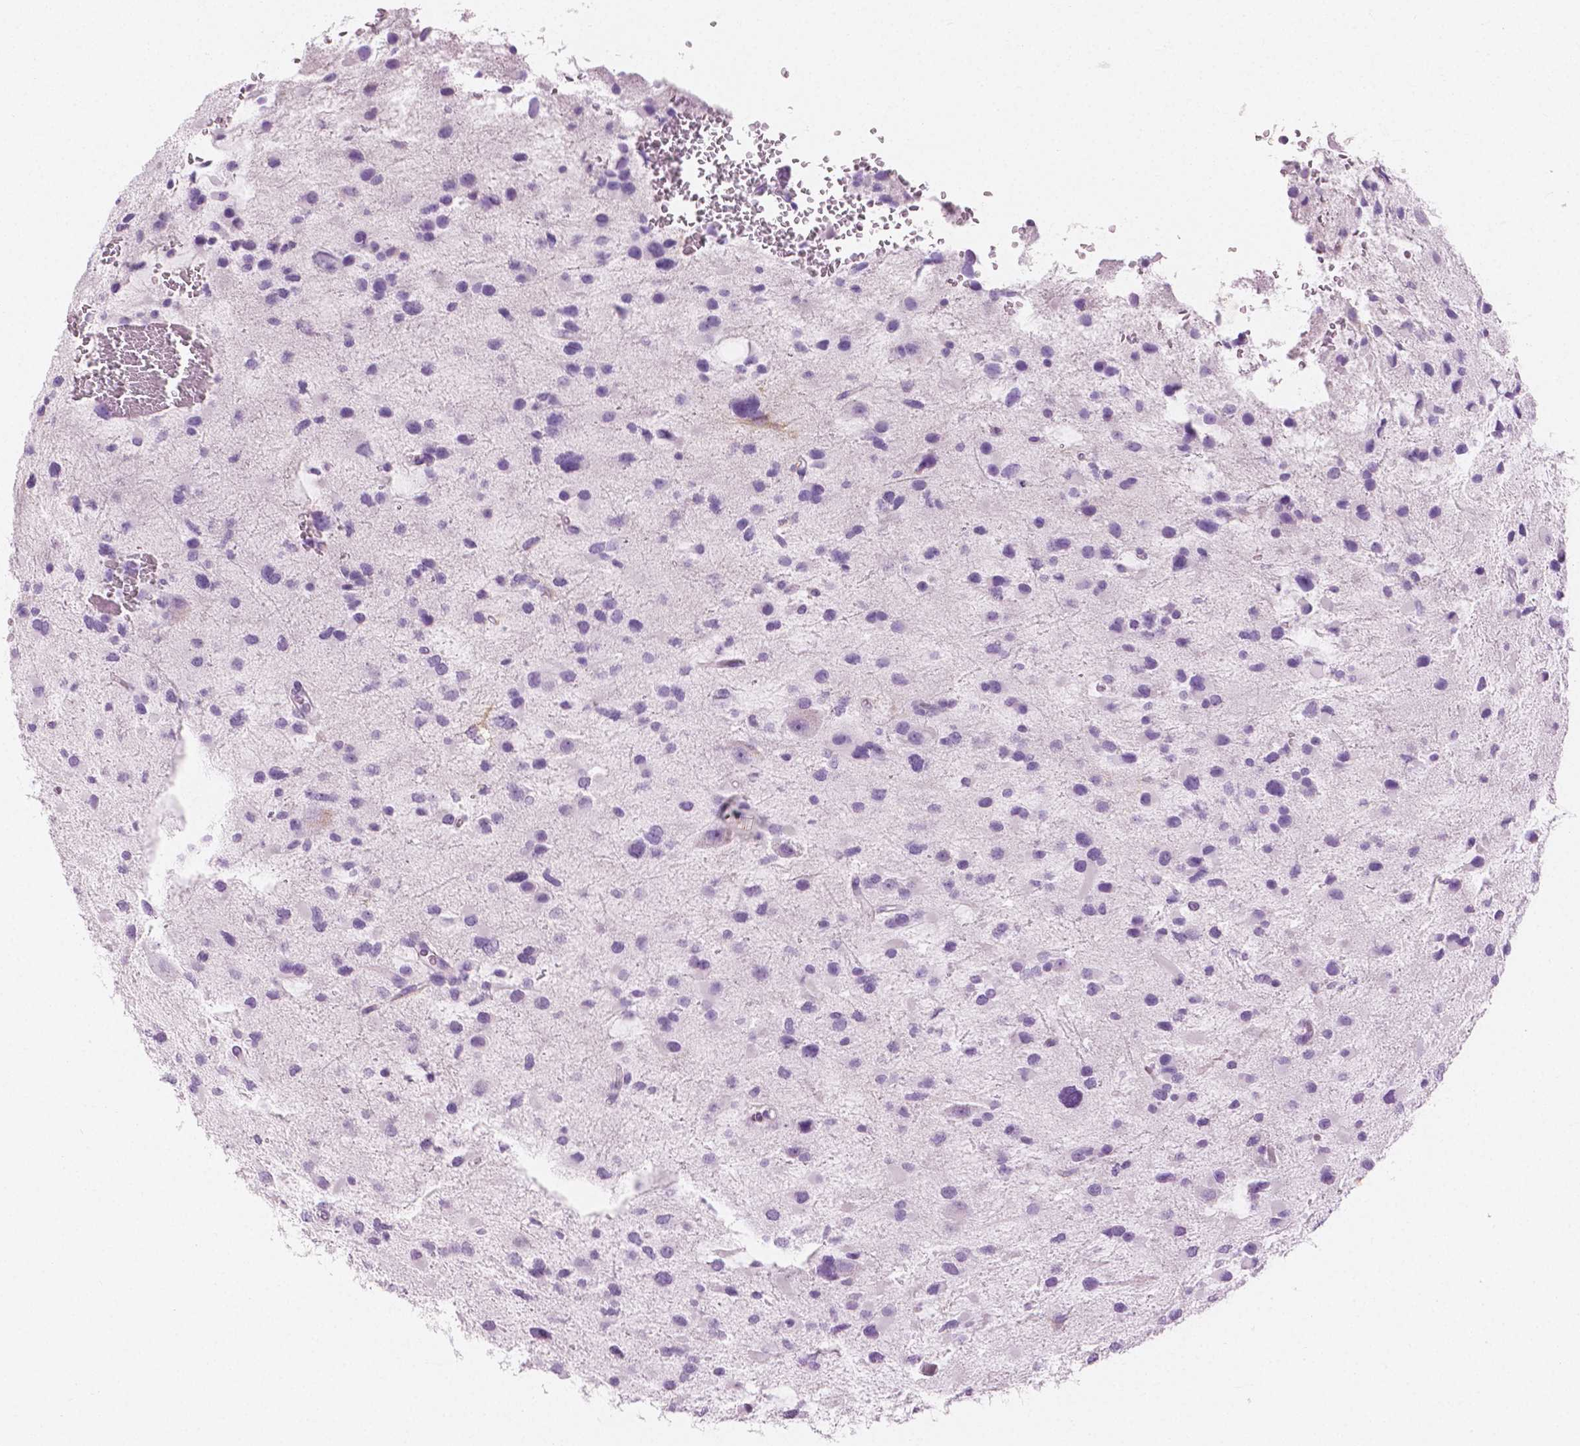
{"staining": {"intensity": "negative", "quantity": "none", "location": "none"}, "tissue": "glioma", "cell_type": "Tumor cells", "image_type": "cancer", "snomed": [{"axis": "morphology", "description": "Glioma, malignant, Low grade"}, {"axis": "topography", "description": "Brain"}], "caption": "An immunohistochemistry (IHC) image of malignant glioma (low-grade) is shown. There is no staining in tumor cells of malignant glioma (low-grade). (DAB immunohistochemistry visualized using brightfield microscopy, high magnification).", "gene": "PLIN4", "patient": {"sex": "female", "age": 32}}